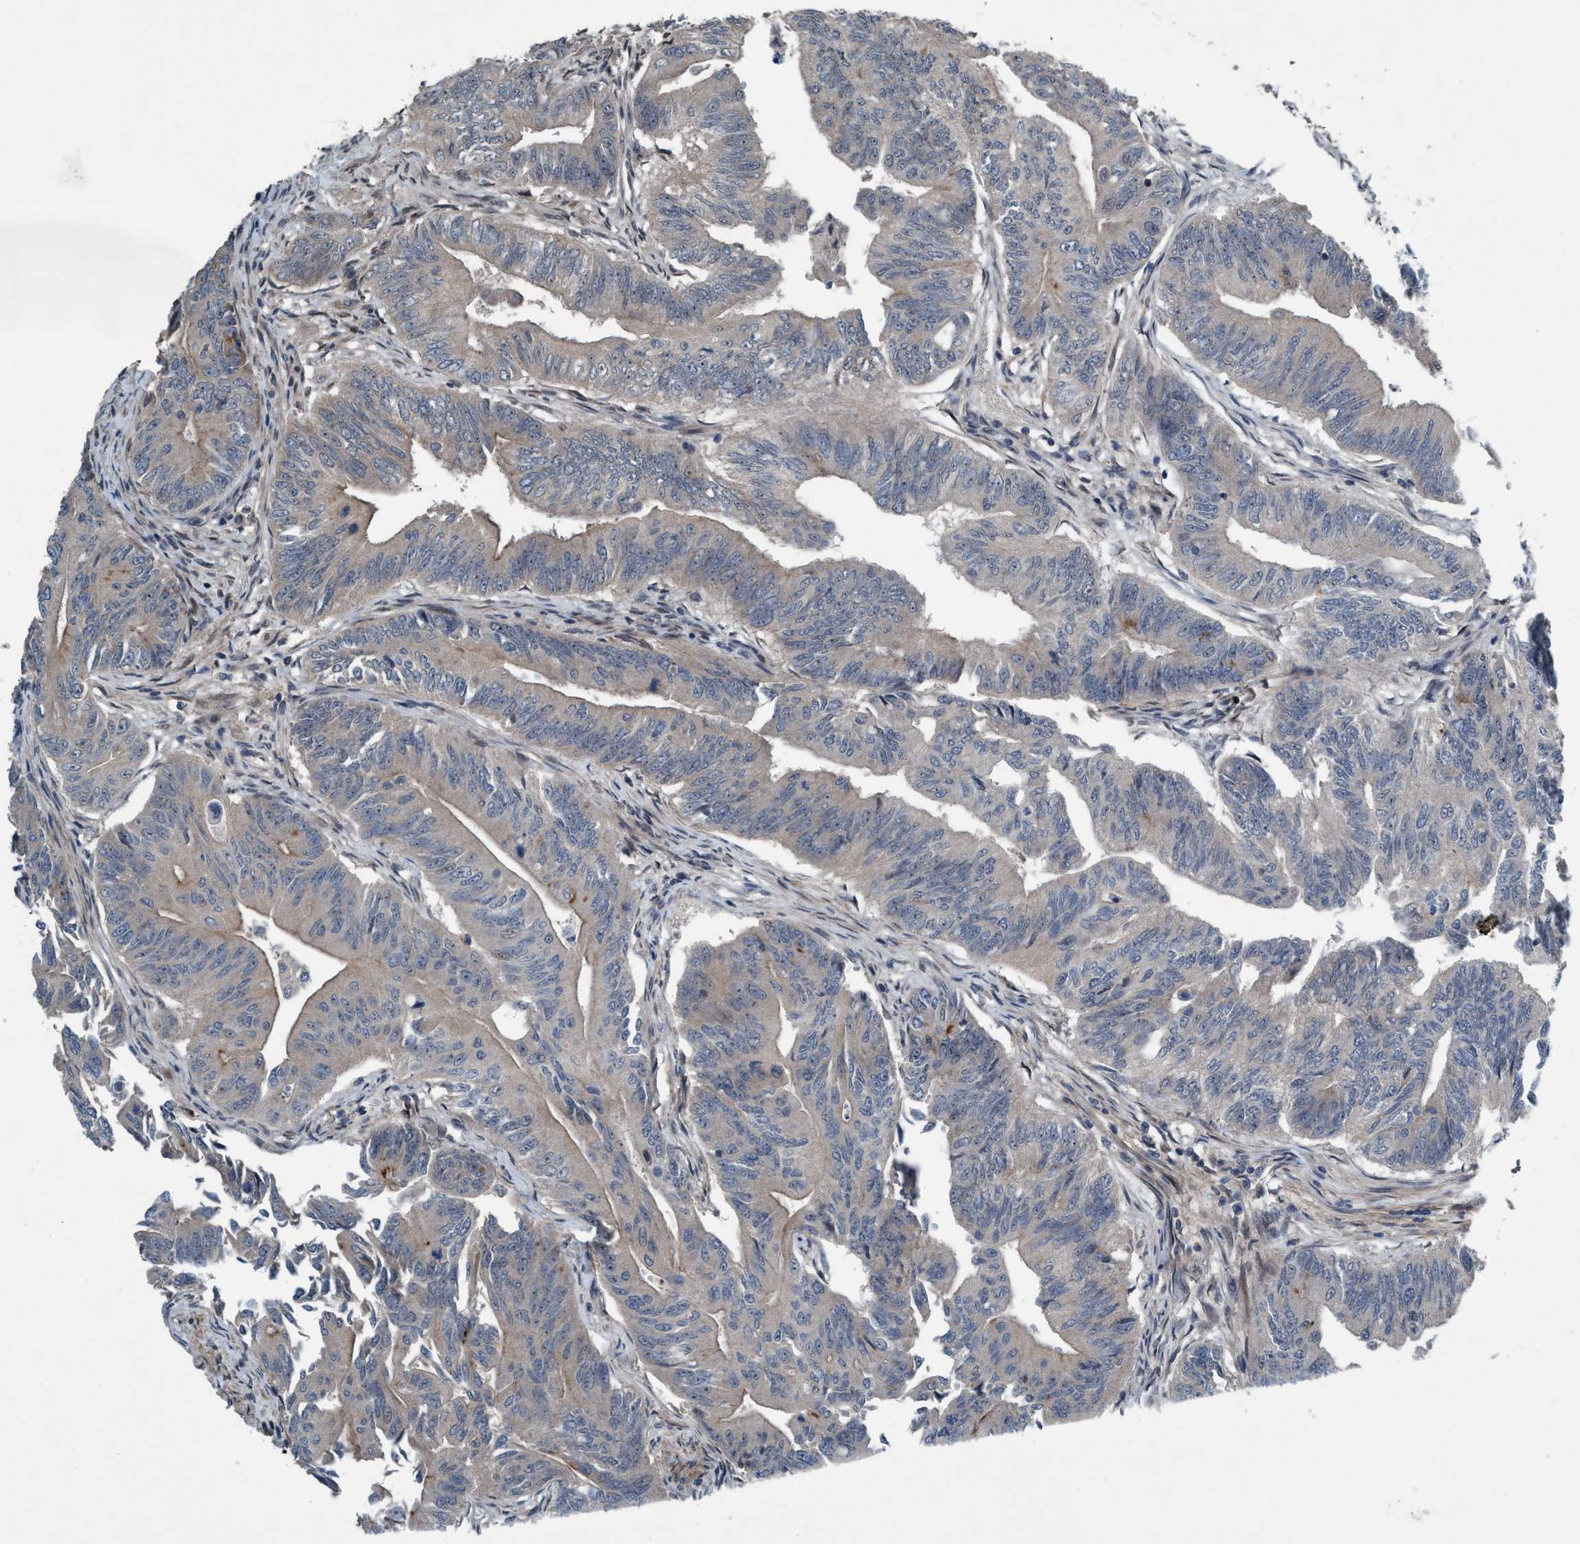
{"staining": {"intensity": "weak", "quantity": "<25%", "location": "cytoplasmic/membranous"}, "tissue": "colorectal cancer", "cell_type": "Tumor cells", "image_type": "cancer", "snomed": [{"axis": "morphology", "description": "Adenoma, NOS"}, {"axis": "morphology", "description": "Adenocarcinoma, NOS"}, {"axis": "topography", "description": "Colon"}], "caption": "DAB (3,3'-diaminobenzidine) immunohistochemical staining of adenocarcinoma (colorectal) demonstrates no significant expression in tumor cells.", "gene": "NISCH", "patient": {"sex": "male", "age": 79}}